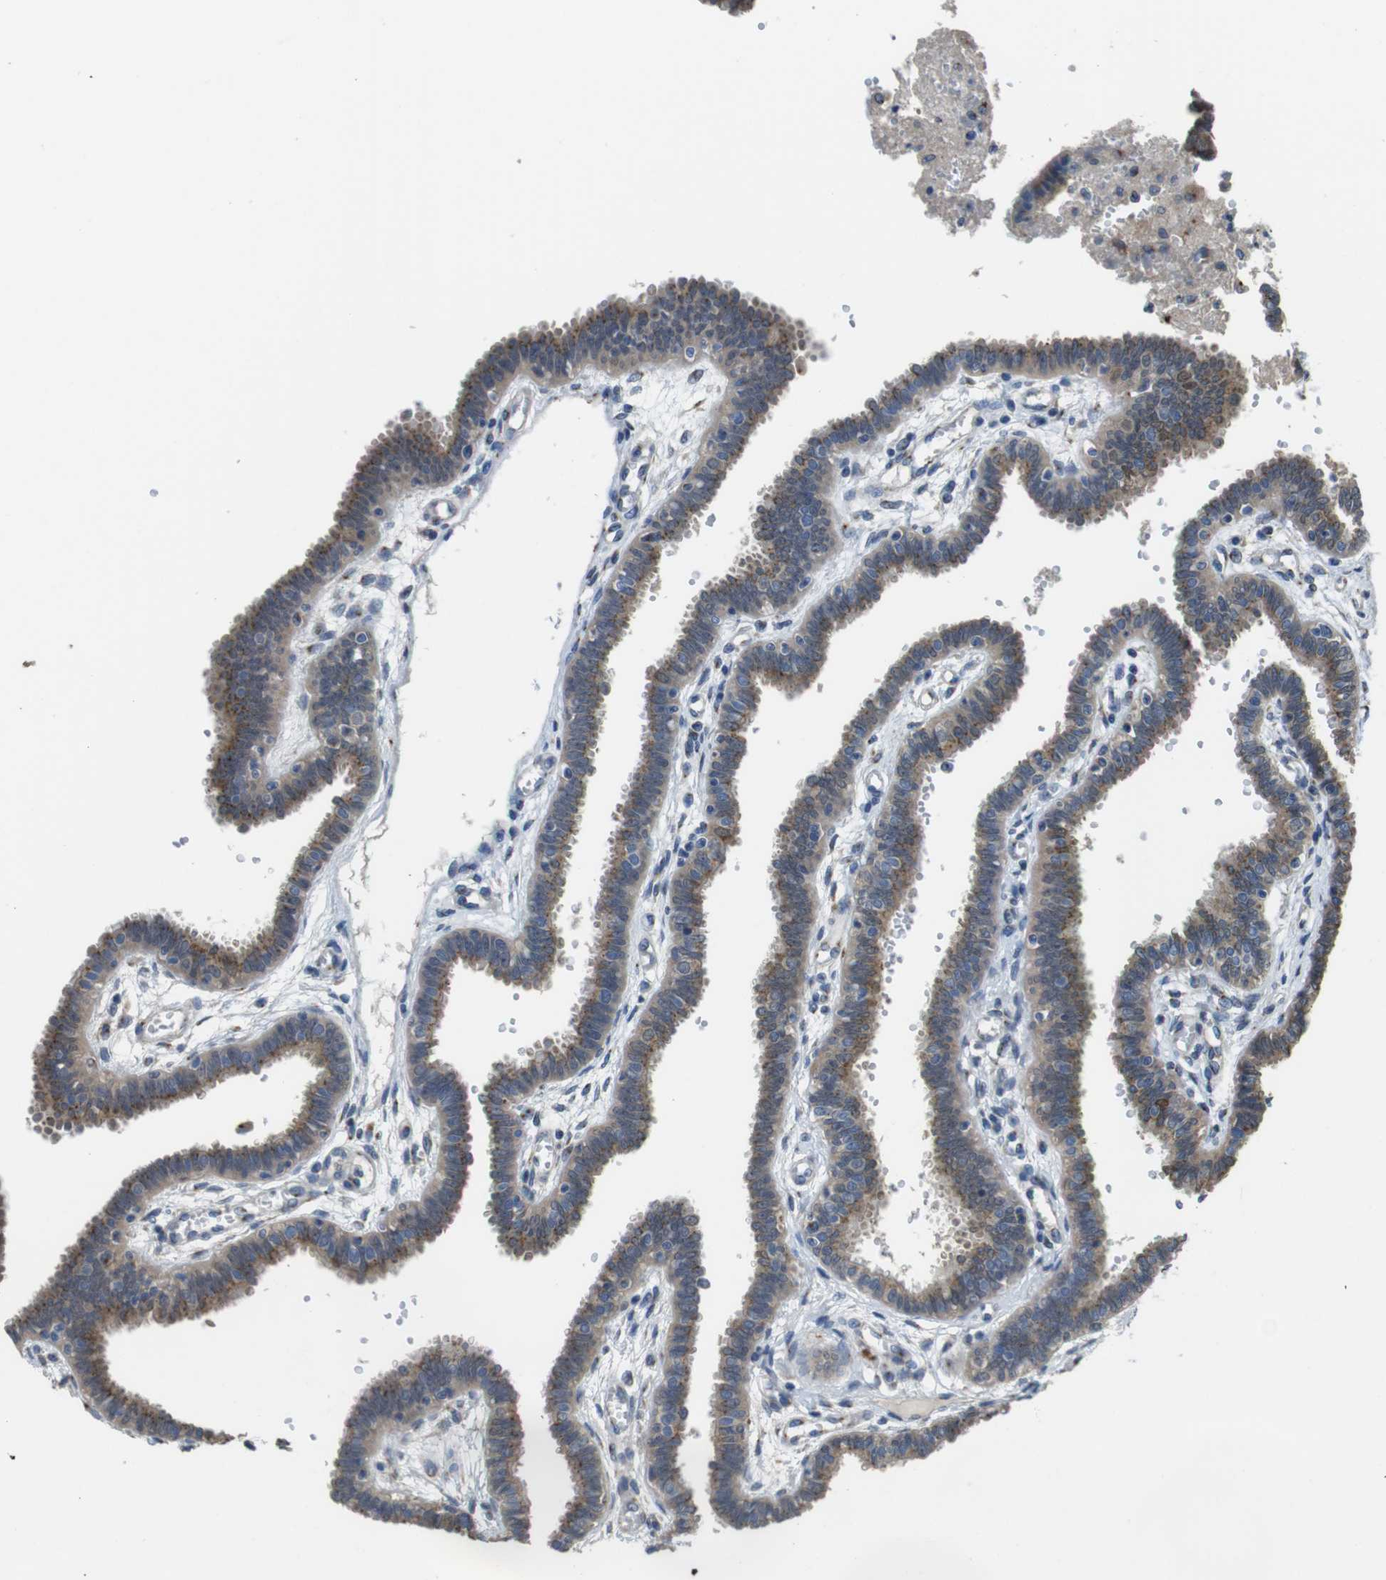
{"staining": {"intensity": "moderate", "quantity": ">75%", "location": "cytoplasmic/membranous"}, "tissue": "fallopian tube", "cell_type": "Glandular cells", "image_type": "normal", "snomed": [{"axis": "morphology", "description": "Normal tissue, NOS"}, {"axis": "topography", "description": "Fallopian tube"}], "caption": "Protein expression by IHC displays moderate cytoplasmic/membranous expression in approximately >75% of glandular cells in normal fallopian tube.", "gene": "RAB6A", "patient": {"sex": "female", "age": 32}}